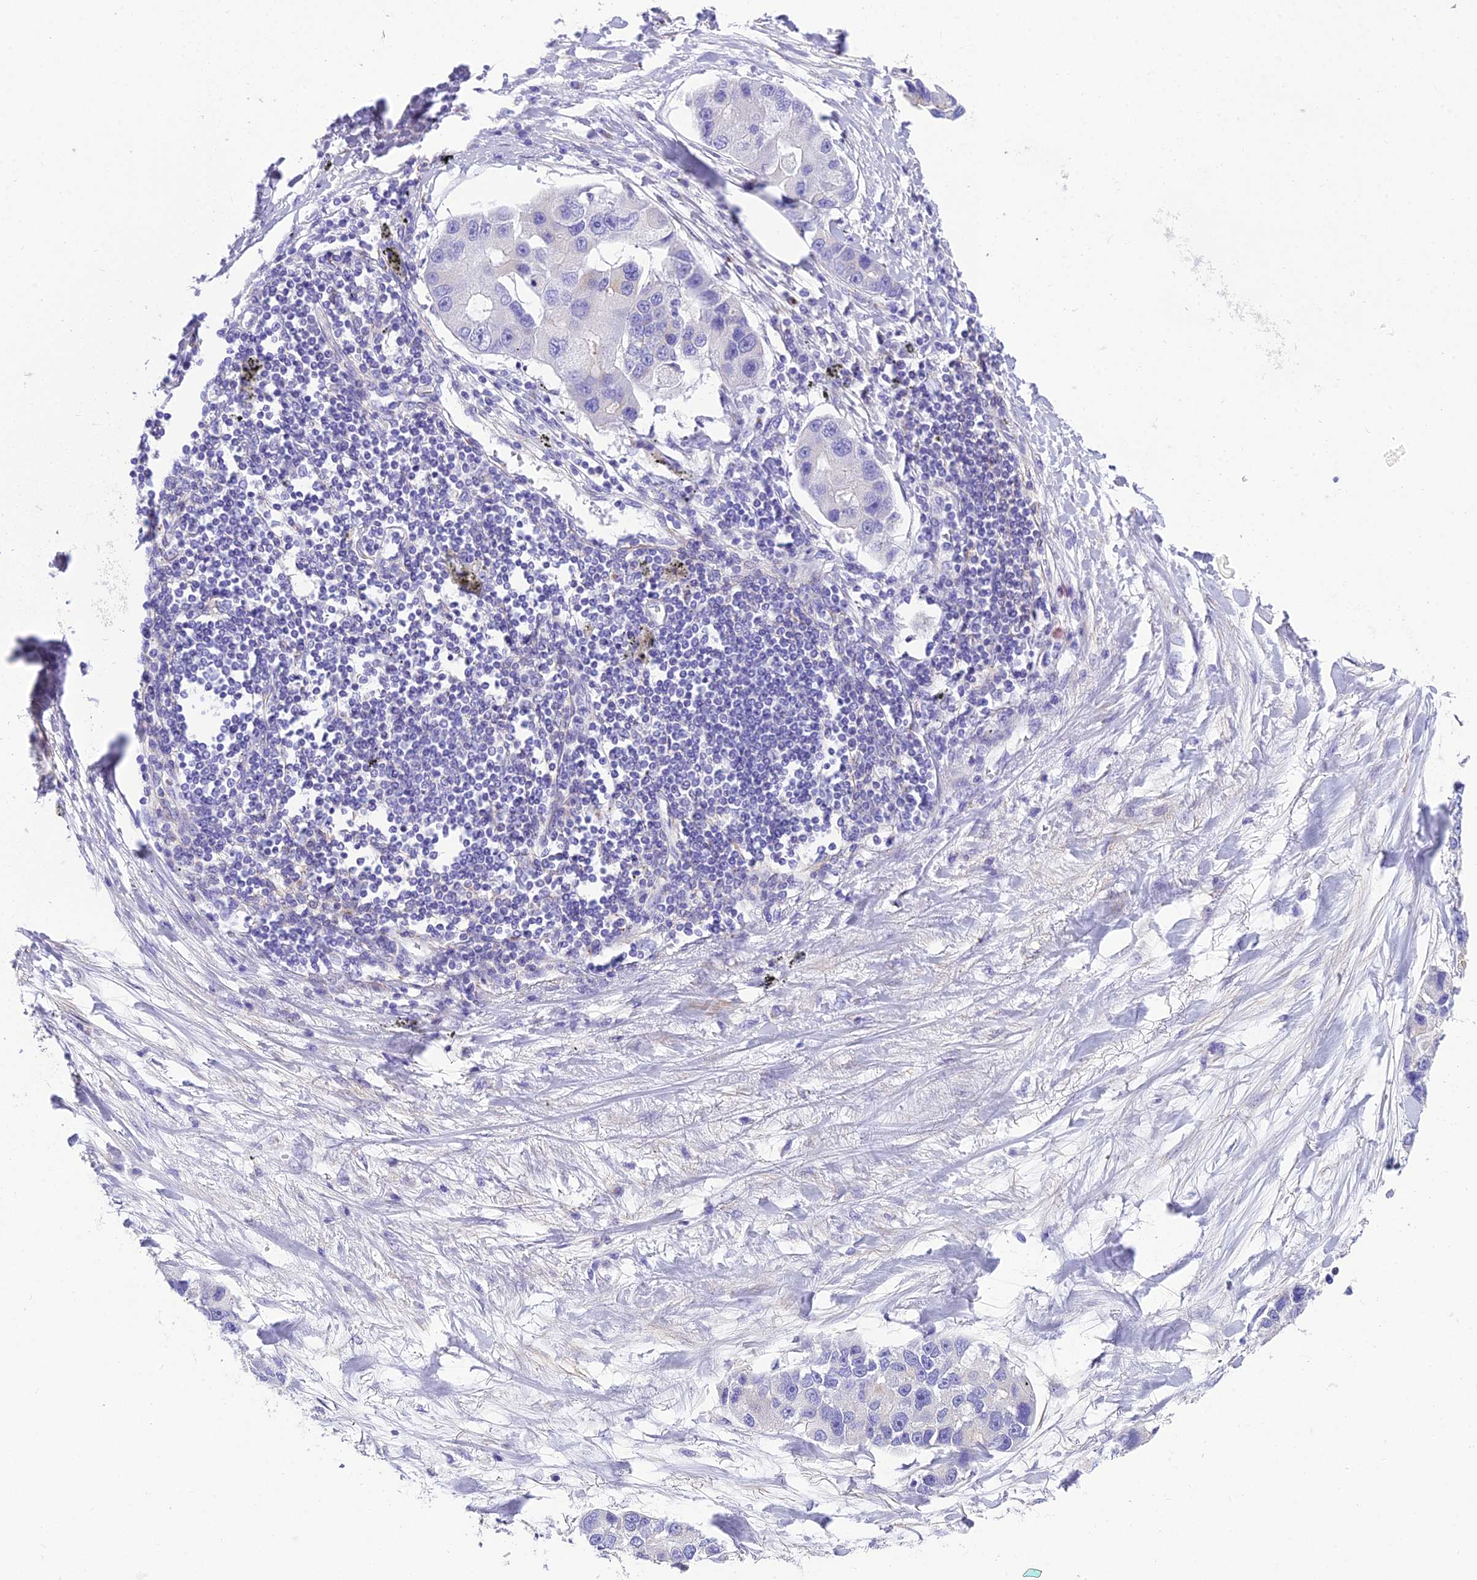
{"staining": {"intensity": "negative", "quantity": "none", "location": "none"}, "tissue": "lung cancer", "cell_type": "Tumor cells", "image_type": "cancer", "snomed": [{"axis": "morphology", "description": "Adenocarcinoma, NOS"}, {"axis": "topography", "description": "Lung"}], "caption": "The photomicrograph shows no significant expression in tumor cells of lung cancer.", "gene": "GFRA1", "patient": {"sex": "female", "age": 54}}